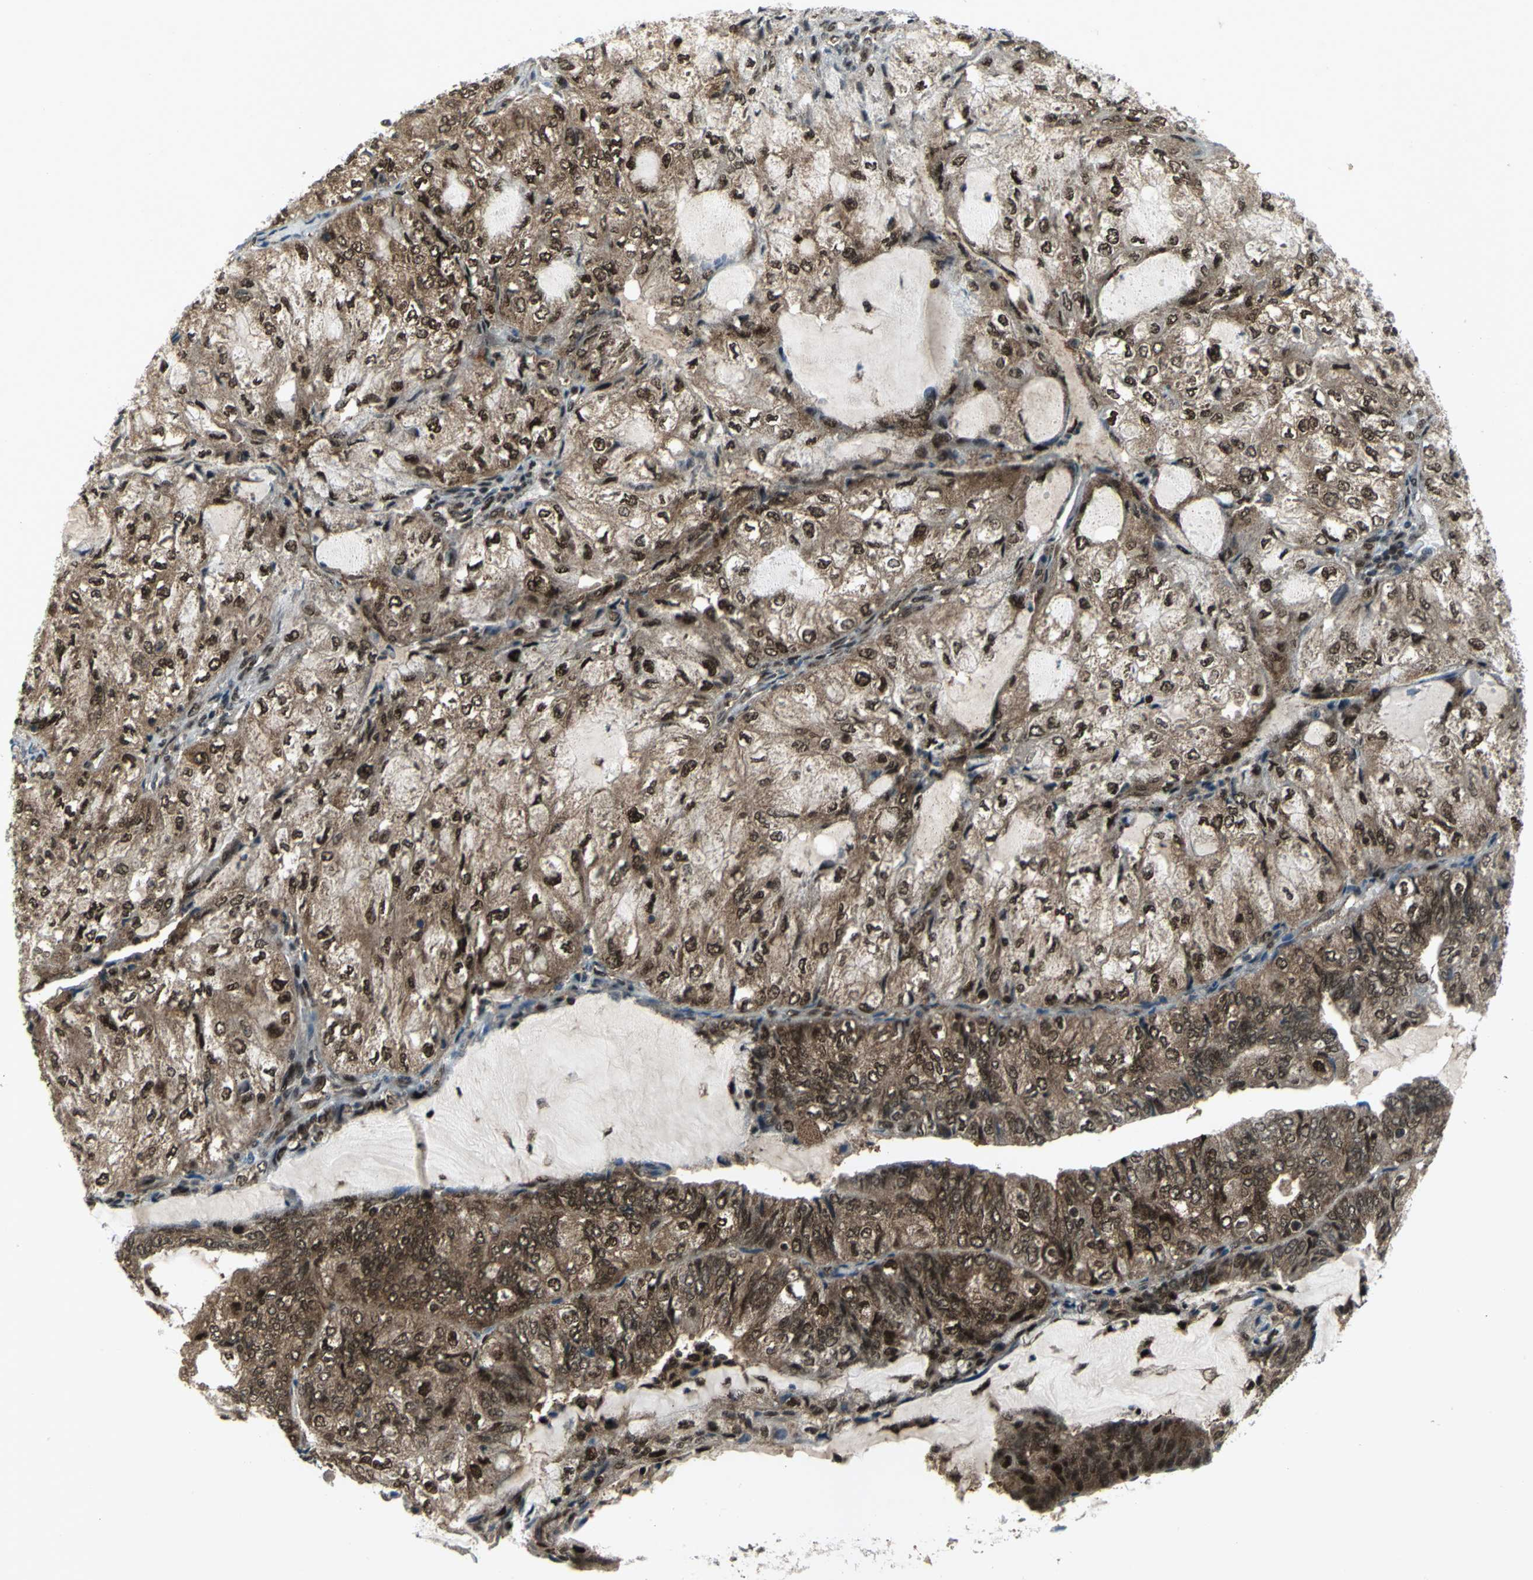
{"staining": {"intensity": "strong", "quantity": ">75%", "location": "cytoplasmic/membranous,nuclear"}, "tissue": "endometrial cancer", "cell_type": "Tumor cells", "image_type": "cancer", "snomed": [{"axis": "morphology", "description": "Adenocarcinoma, NOS"}, {"axis": "topography", "description": "Endometrium"}], "caption": "High-magnification brightfield microscopy of endometrial cancer (adenocarcinoma) stained with DAB (brown) and counterstained with hematoxylin (blue). tumor cells exhibit strong cytoplasmic/membranous and nuclear staining is seen in about>75% of cells. (DAB (3,3'-diaminobenzidine) IHC, brown staining for protein, blue staining for nuclei).", "gene": "PSMA4", "patient": {"sex": "female", "age": 81}}